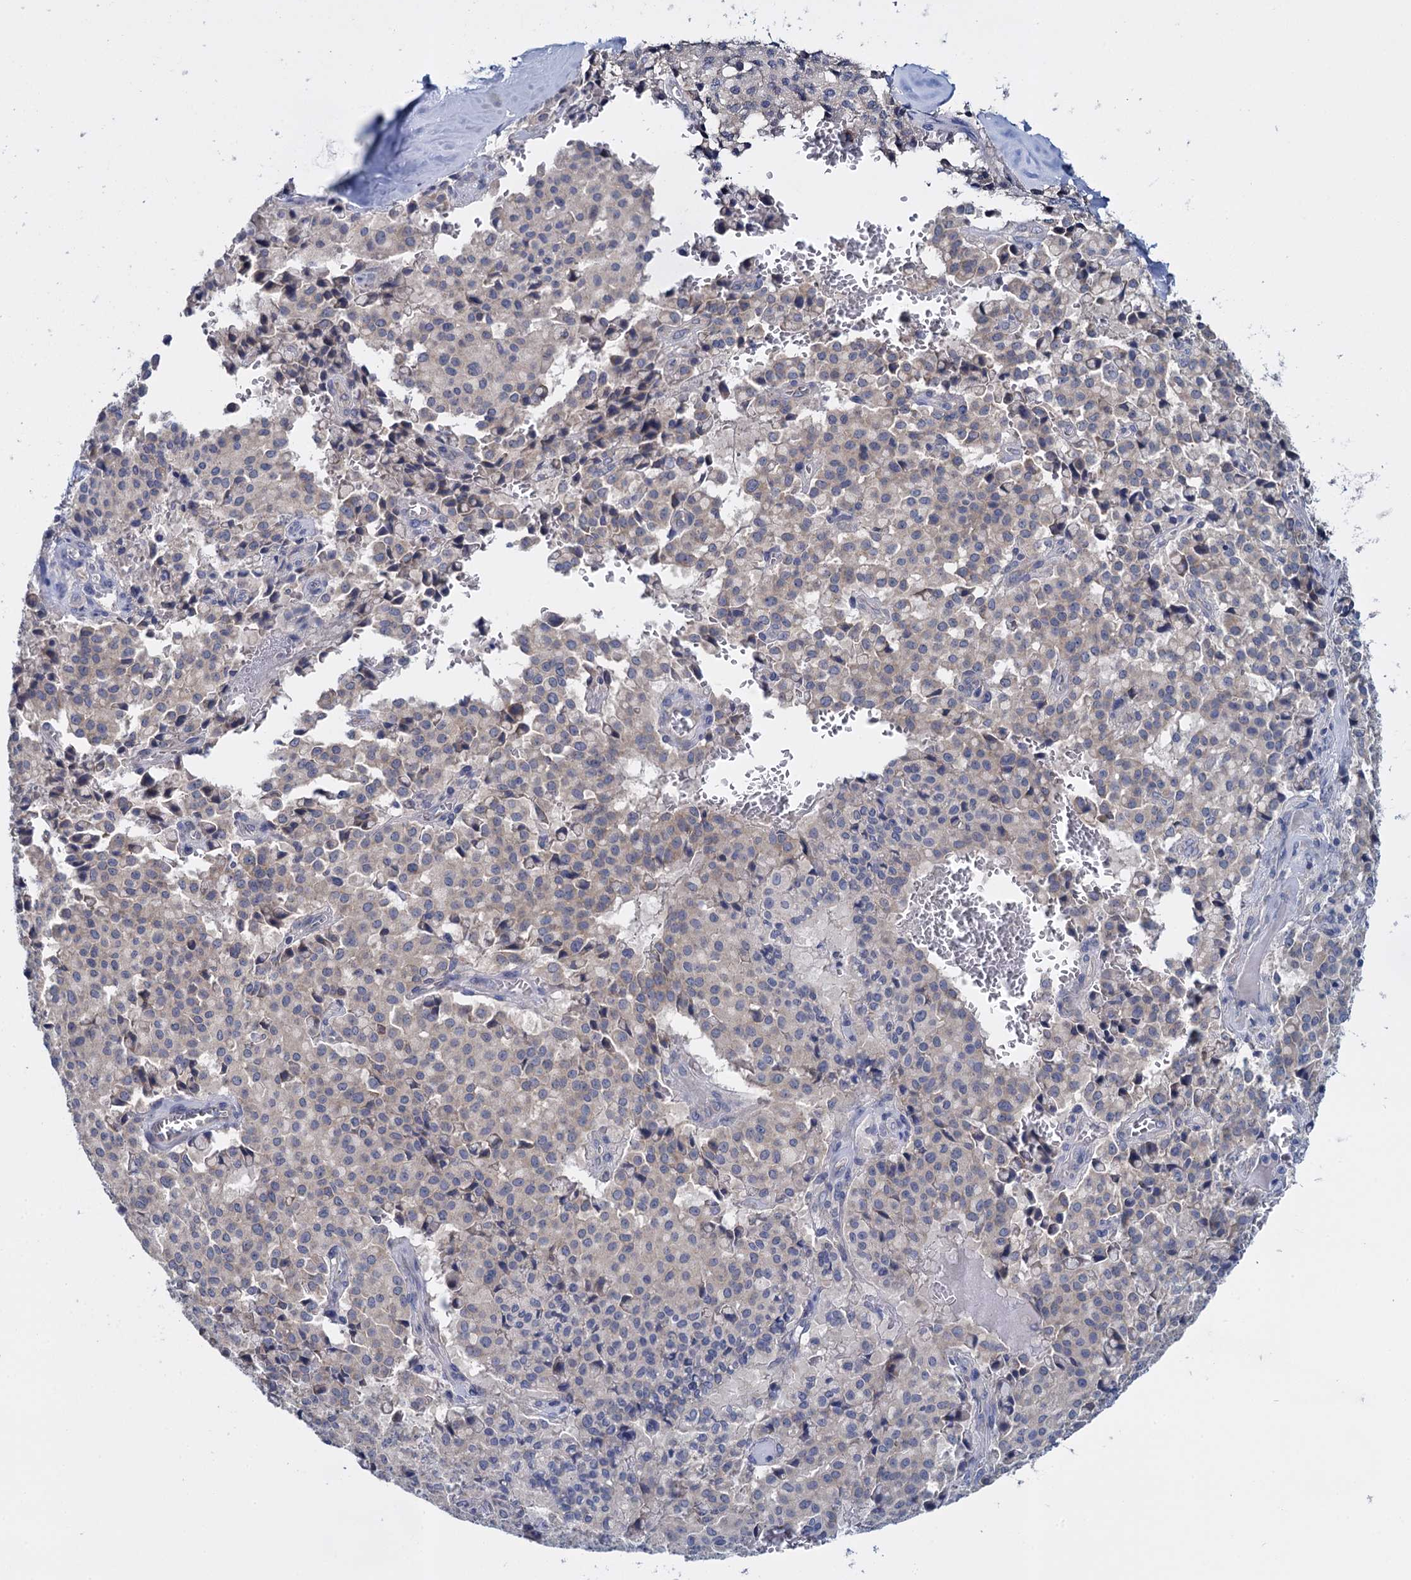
{"staining": {"intensity": "moderate", "quantity": "25%-75%", "location": "cytoplasmic/membranous"}, "tissue": "pancreatic cancer", "cell_type": "Tumor cells", "image_type": "cancer", "snomed": [{"axis": "morphology", "description": "Adenocarcinoma, NOS"}, {"axis": "topography", "description": "Pancreas"}], "caption": "Adenocarcinoma (pancreatic) was stained to show a protein in brown. There is medium levels of moderate cytoplasmic/membranous expression in approximately 25%-75% of tumor cells. (DAB (3,3'-diaminobenzidine) IHC, brown staining for protein, blue staining for nuclei).", "gene": "GSTM2", "patient": {"sex": "male", "age": 65}}